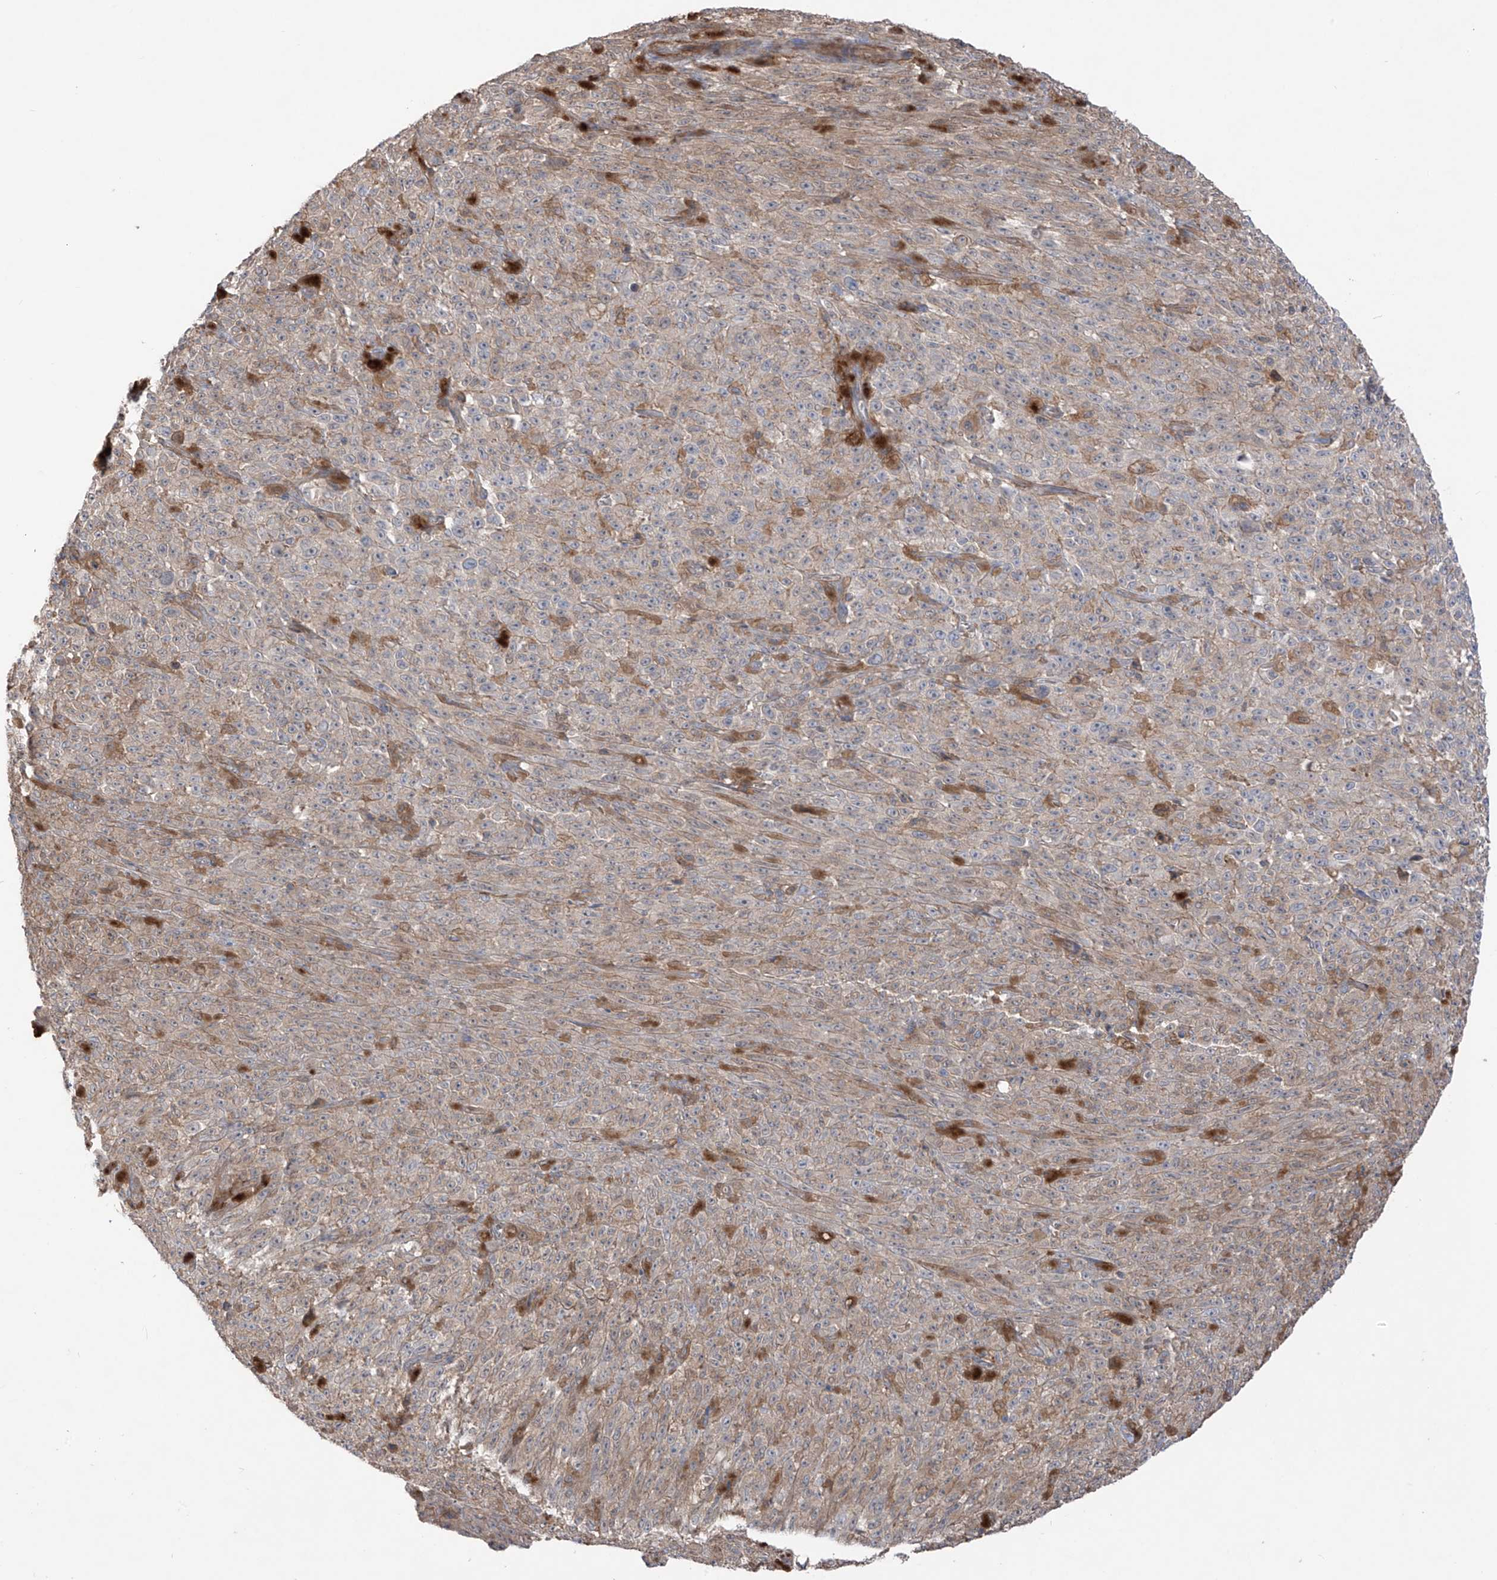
{"staining": {"intensity": "weak", "quantity": "25%-75%", "location": "cytoplasmic/membranous"}, "tissue": "melanoma", "cell_type": "Tumor cells", "image_type": "cancer", "snomed": [{"axis": "morphology", "description": "Malignant melanoma, NOS"}, {"axis": "topography", "description": "Skin"}], "caption": "Immunohistochemistry (IHC) micrograph of neoplastic tissue: malignant melanoma stained using immunohistochemistry (IHC) displays low levels of weak protein expression localized specifically in the cytoplasmic/membranous of tumor cells, appearing as a cytoplasmic/membranous brown color.", "gene": "TRMU", "patient": {"sex": "female", "age": 82}}